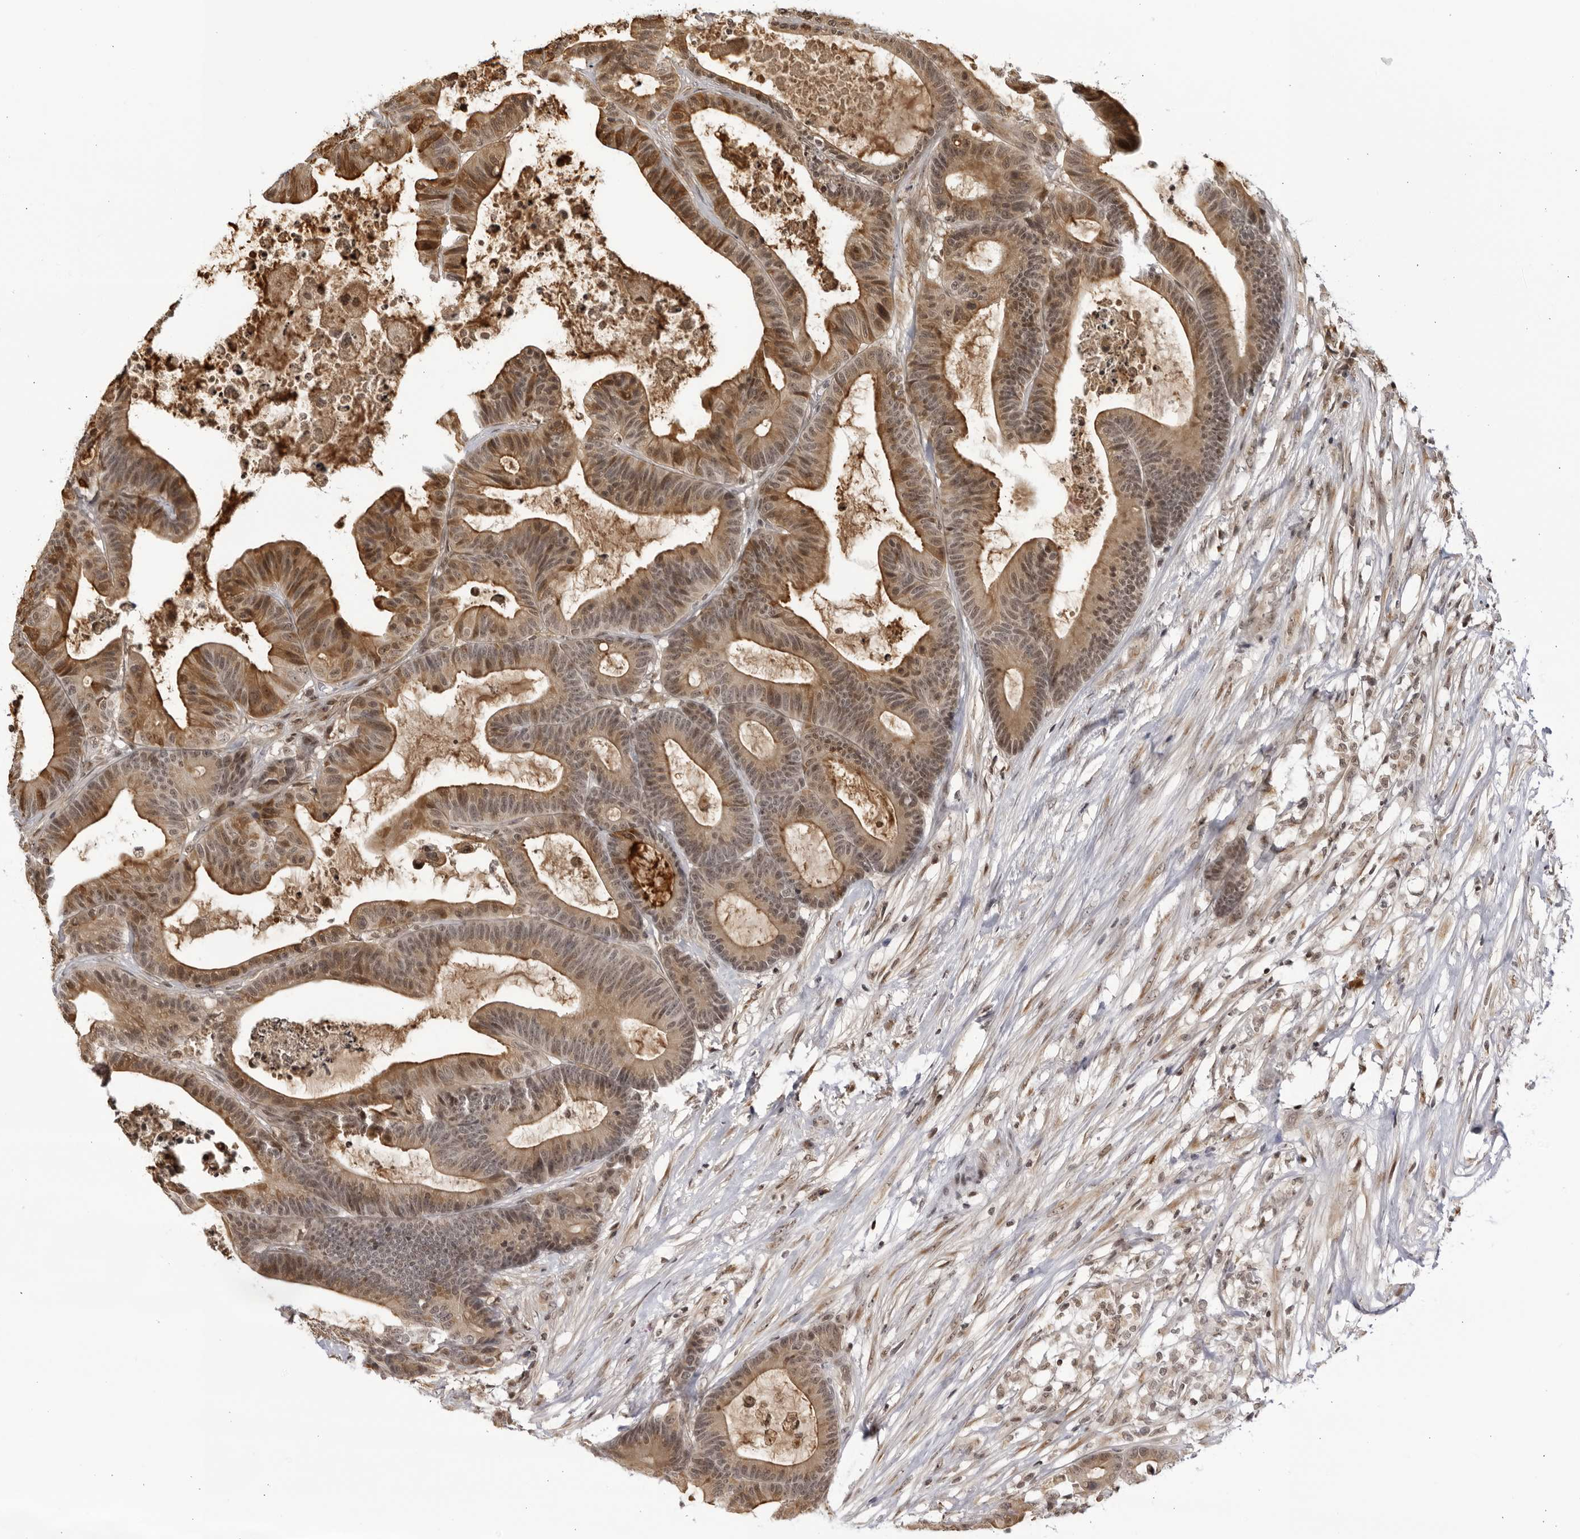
{"staining": {"intensity": "weak", "quantity": ">75%", "location": "cytoplasmic/membranous"}, "tissue": "colorectal cancer", "cell_type": "Tumor cells", "image_type": "cancer", "snomed": [{"axis": "morphology", "description": "Adenocarcinoma, NOS"}, {"axis": "topography", "description": "Colon"}], "caption": "Immunohistochemical staining of human colorectal adenocarcinoma exhibits weak cytoplasmic/membranous protein expression in approximately >75% of tumor cells.", "gene": "RASGEF1C", "patient": {"sex": "female", "age": 84}}